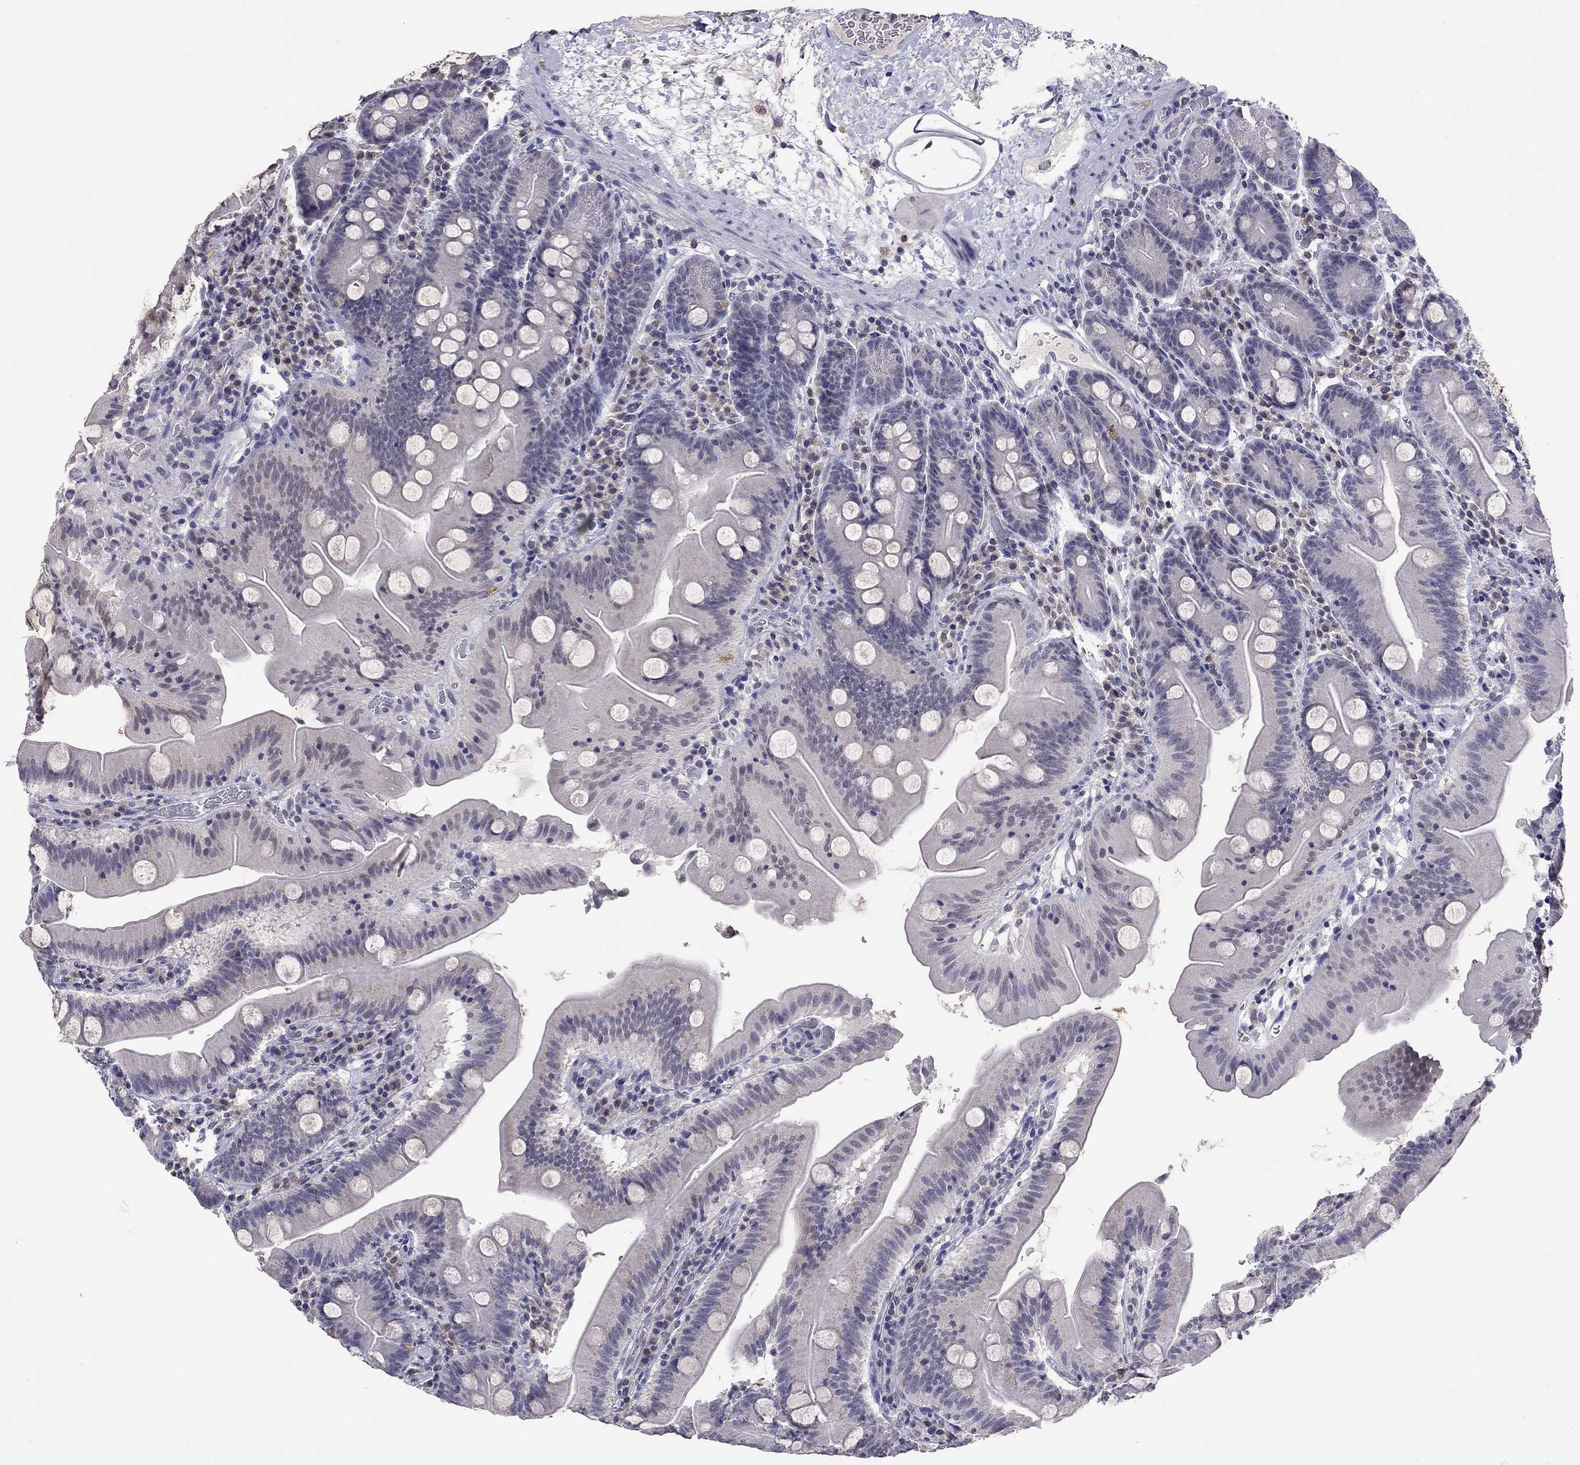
{"staining": {"intensity": "weak", "quantity": "<25%", "location": "cytoplasmic/membranous"}, "tissue": "small intestine", "cell_type": "Glandular cells", "image_type": "normal", "snomed": [{"axis": "morphology", "description": "Normal tissue, NOS"}, {"axis": "topography", "description": "Small intestine"}], "caption": "This is a histopathology image of immunohistochemistry (IHC) staining of normal small intestine, which shows no expression in glandular cells.", "gene": "WNK3", "patient": {"sex": "male", "age": 37}}